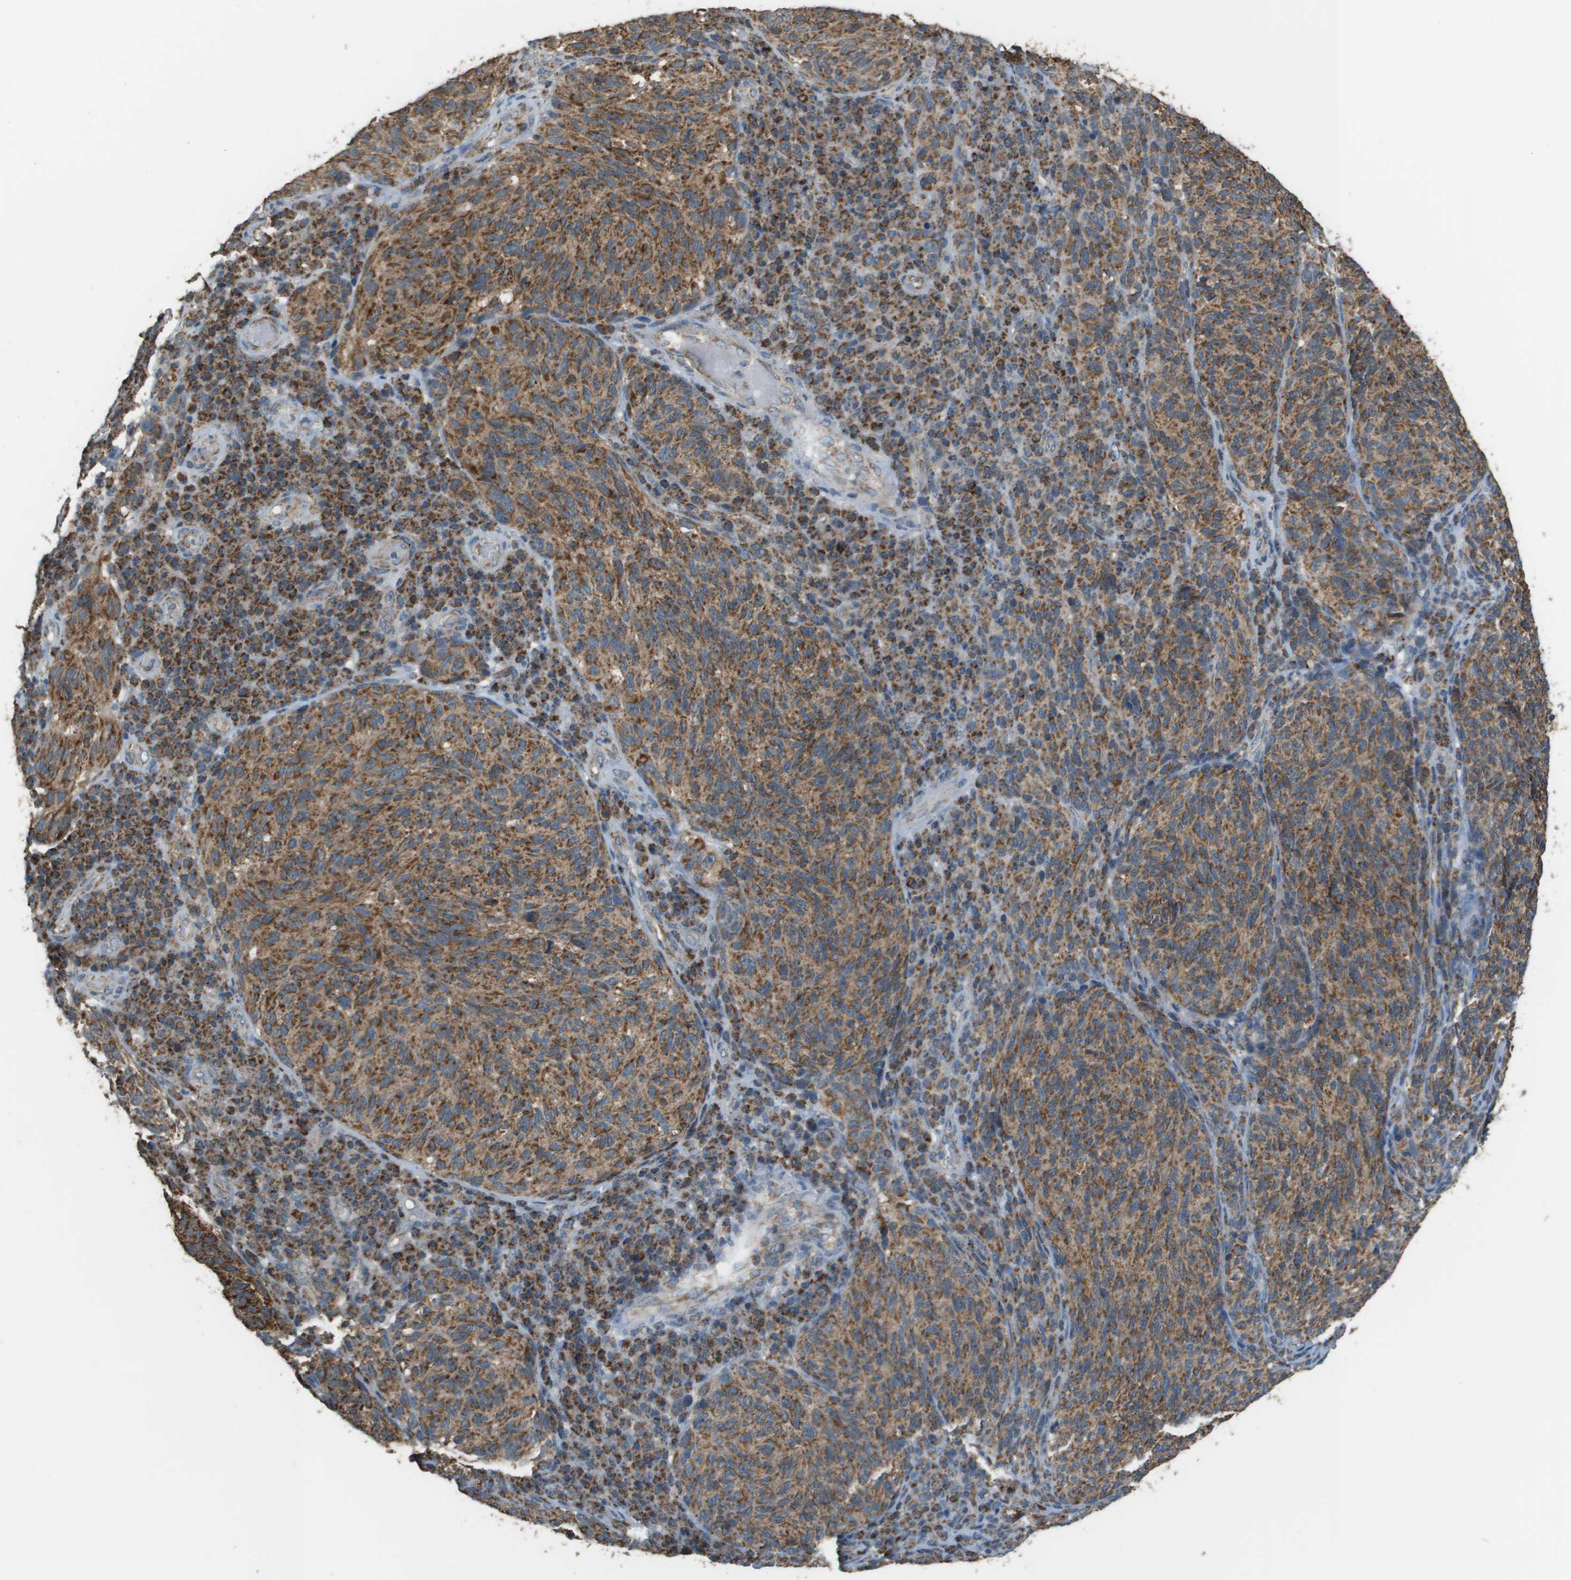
{"staining": {"intensity": "strong", "quantity": ">75%", "location": "cytoplasmic/membranous"}, "tissue": "melanoma", "cell_type": "Tumor cells", "image_type": "cancer", "snomed": [{"axis": "morphology", "description": "Malignant melanoma, NOS"}, {"axis": "topography", "description": "Skin"}], "caption": "The micrograph reveals a brown stain indicating the presence of a protein in the cytoplasmic/membranous of tumor cells in melanoma.", "gene": "FH", "patient": {"sex": "female", "age": 73}}